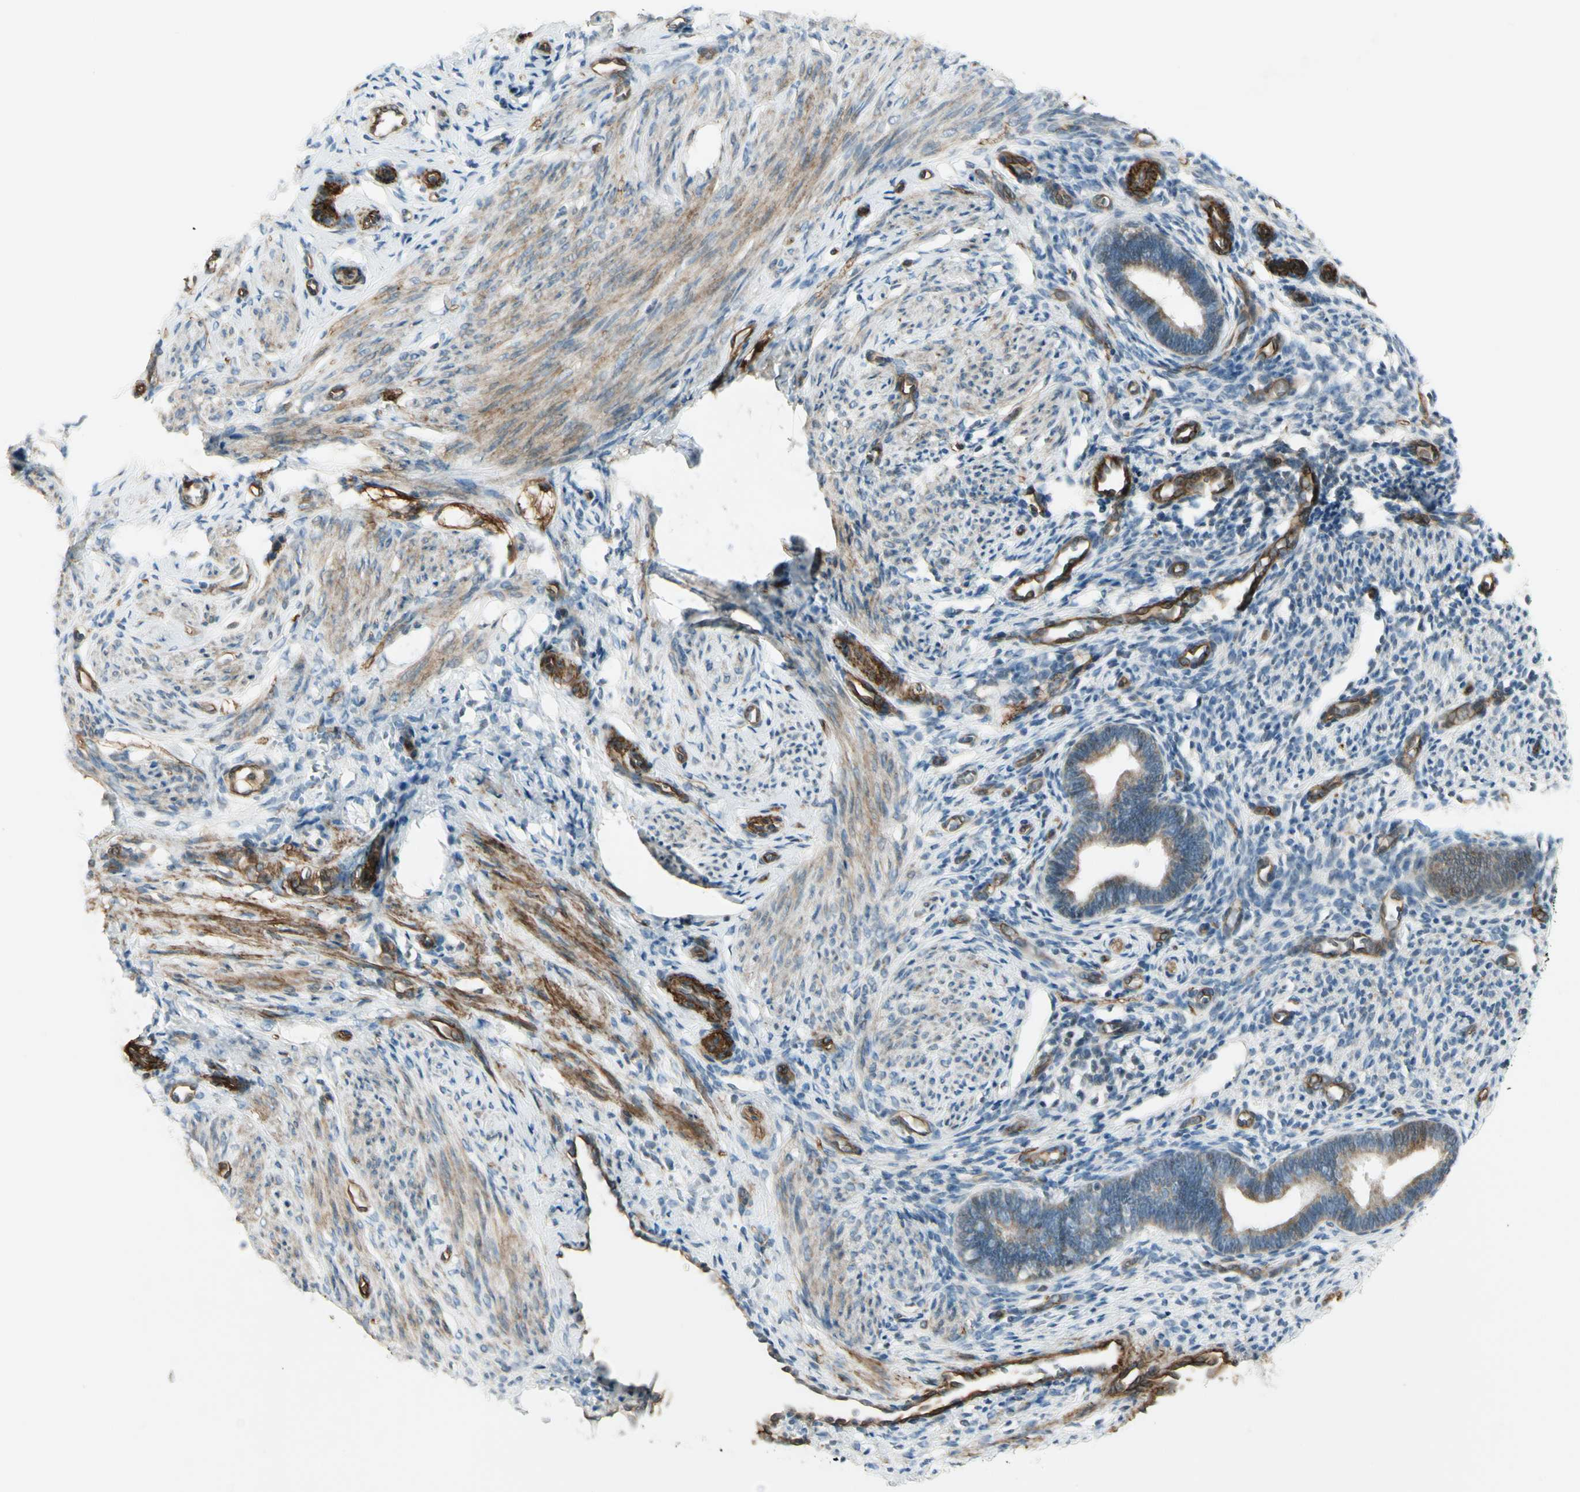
{"staining": {"intensity": "negative", "quantity": "none", "location": "none"}, "tissue": "endometrium", "cell_type": "Cells in endometrial stroma", "image_type": "normal", "snomed": [{"axis": "morphology", "description": "Normal tissue, NOS"}, {"axis": "topography", "description": "Endometrium"}], "caption": "This is an immunohistochemistry (IHC) histopathology image of normal human endometrium. There is no staining in cells in endometrial stroma.", "gene": "MCAM", "patient": {"sex": "female", "age": 27}}